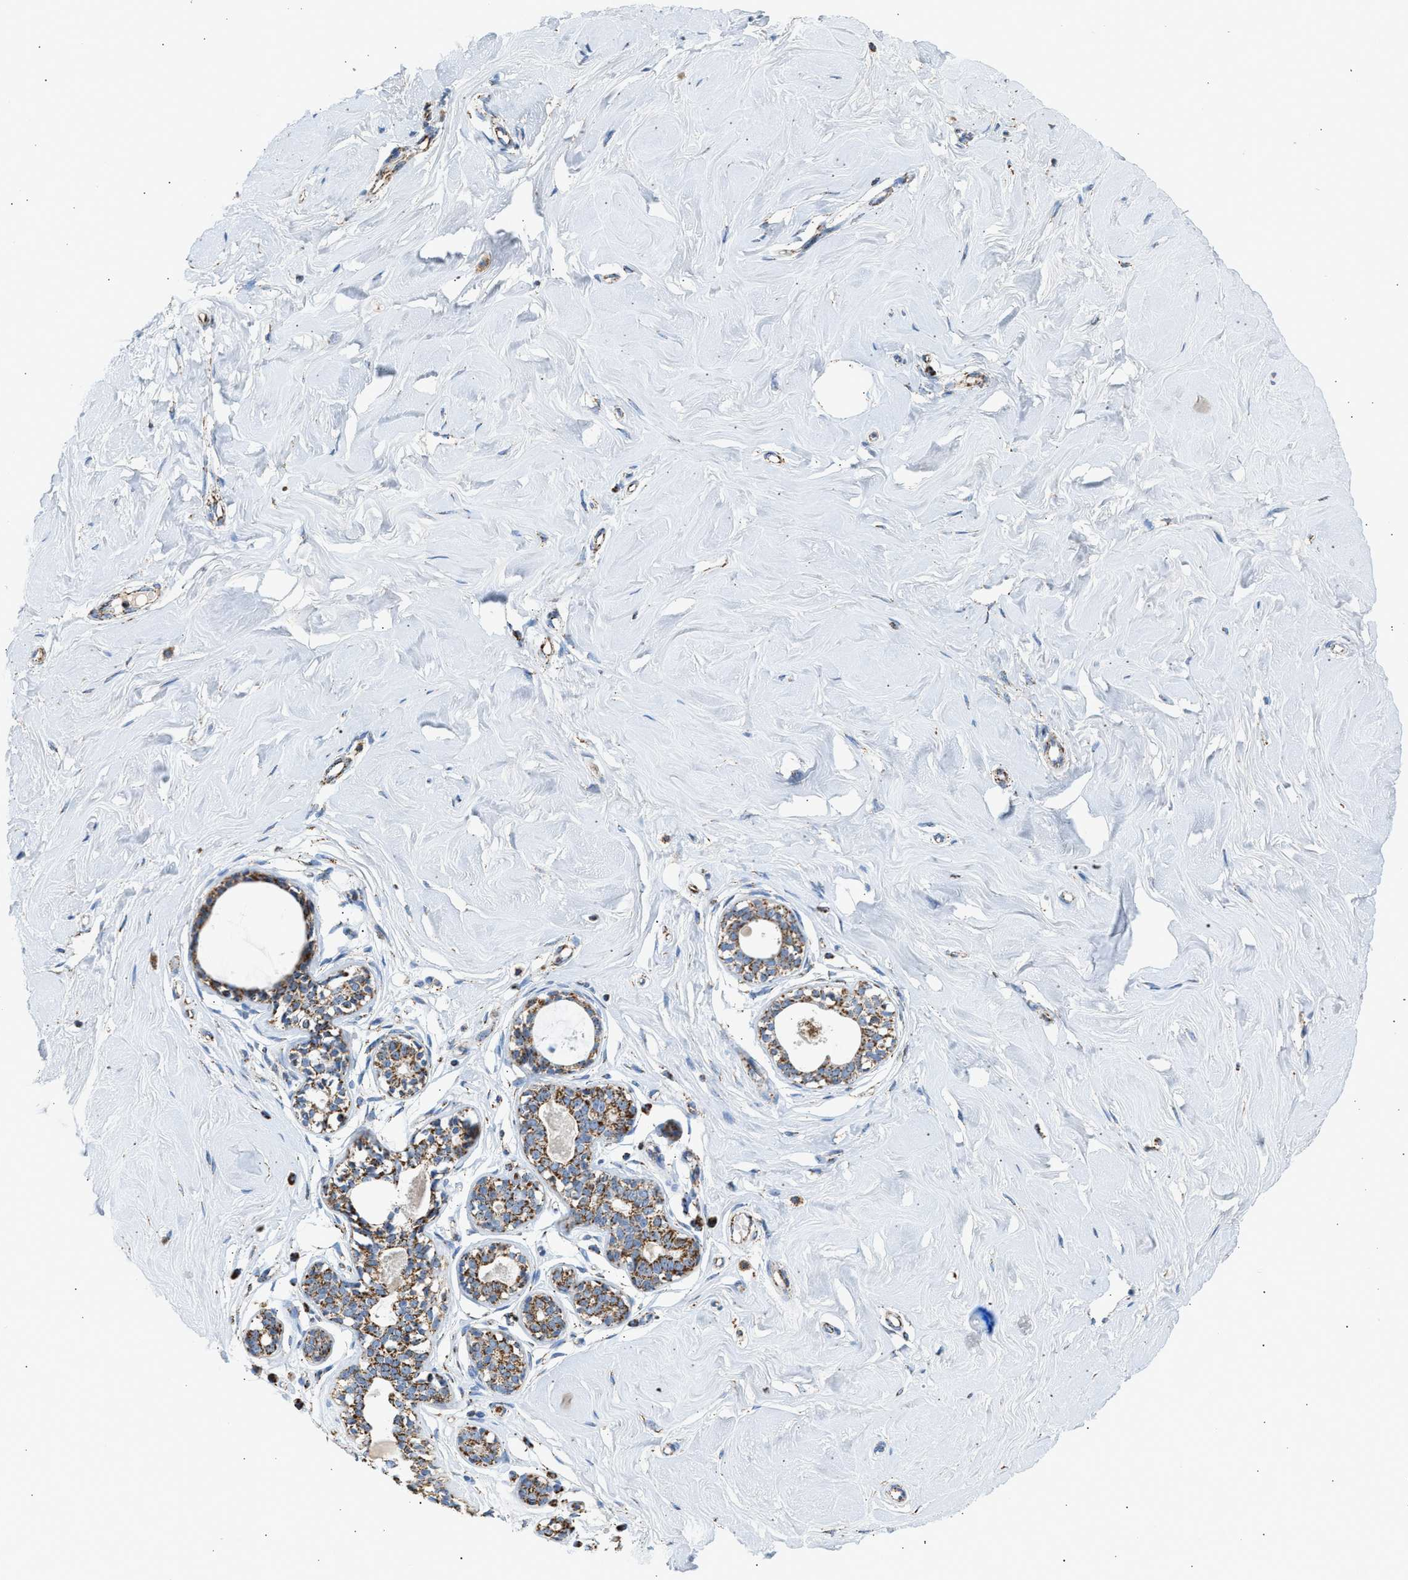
{"staining": {"intensity": "weak", "quantity": ">75%", "location": "cytoplasmic/membranous"}, "tissue": "breast", "cell_type": "Adipocytes", "image_type": "normal", "snomed": [{"axis": "morphology", "description": "Normal tissue, NOS"}, {"axis": "topography", "description": "Breast"}], "caption": "Protein expression analysis of unremarkable breast exhibits weak cytoplasmic/membranous staining in approximately >75% of adipocytes.", "gene": "OGDH", "patient": {"sex": "female", "age": 23}}